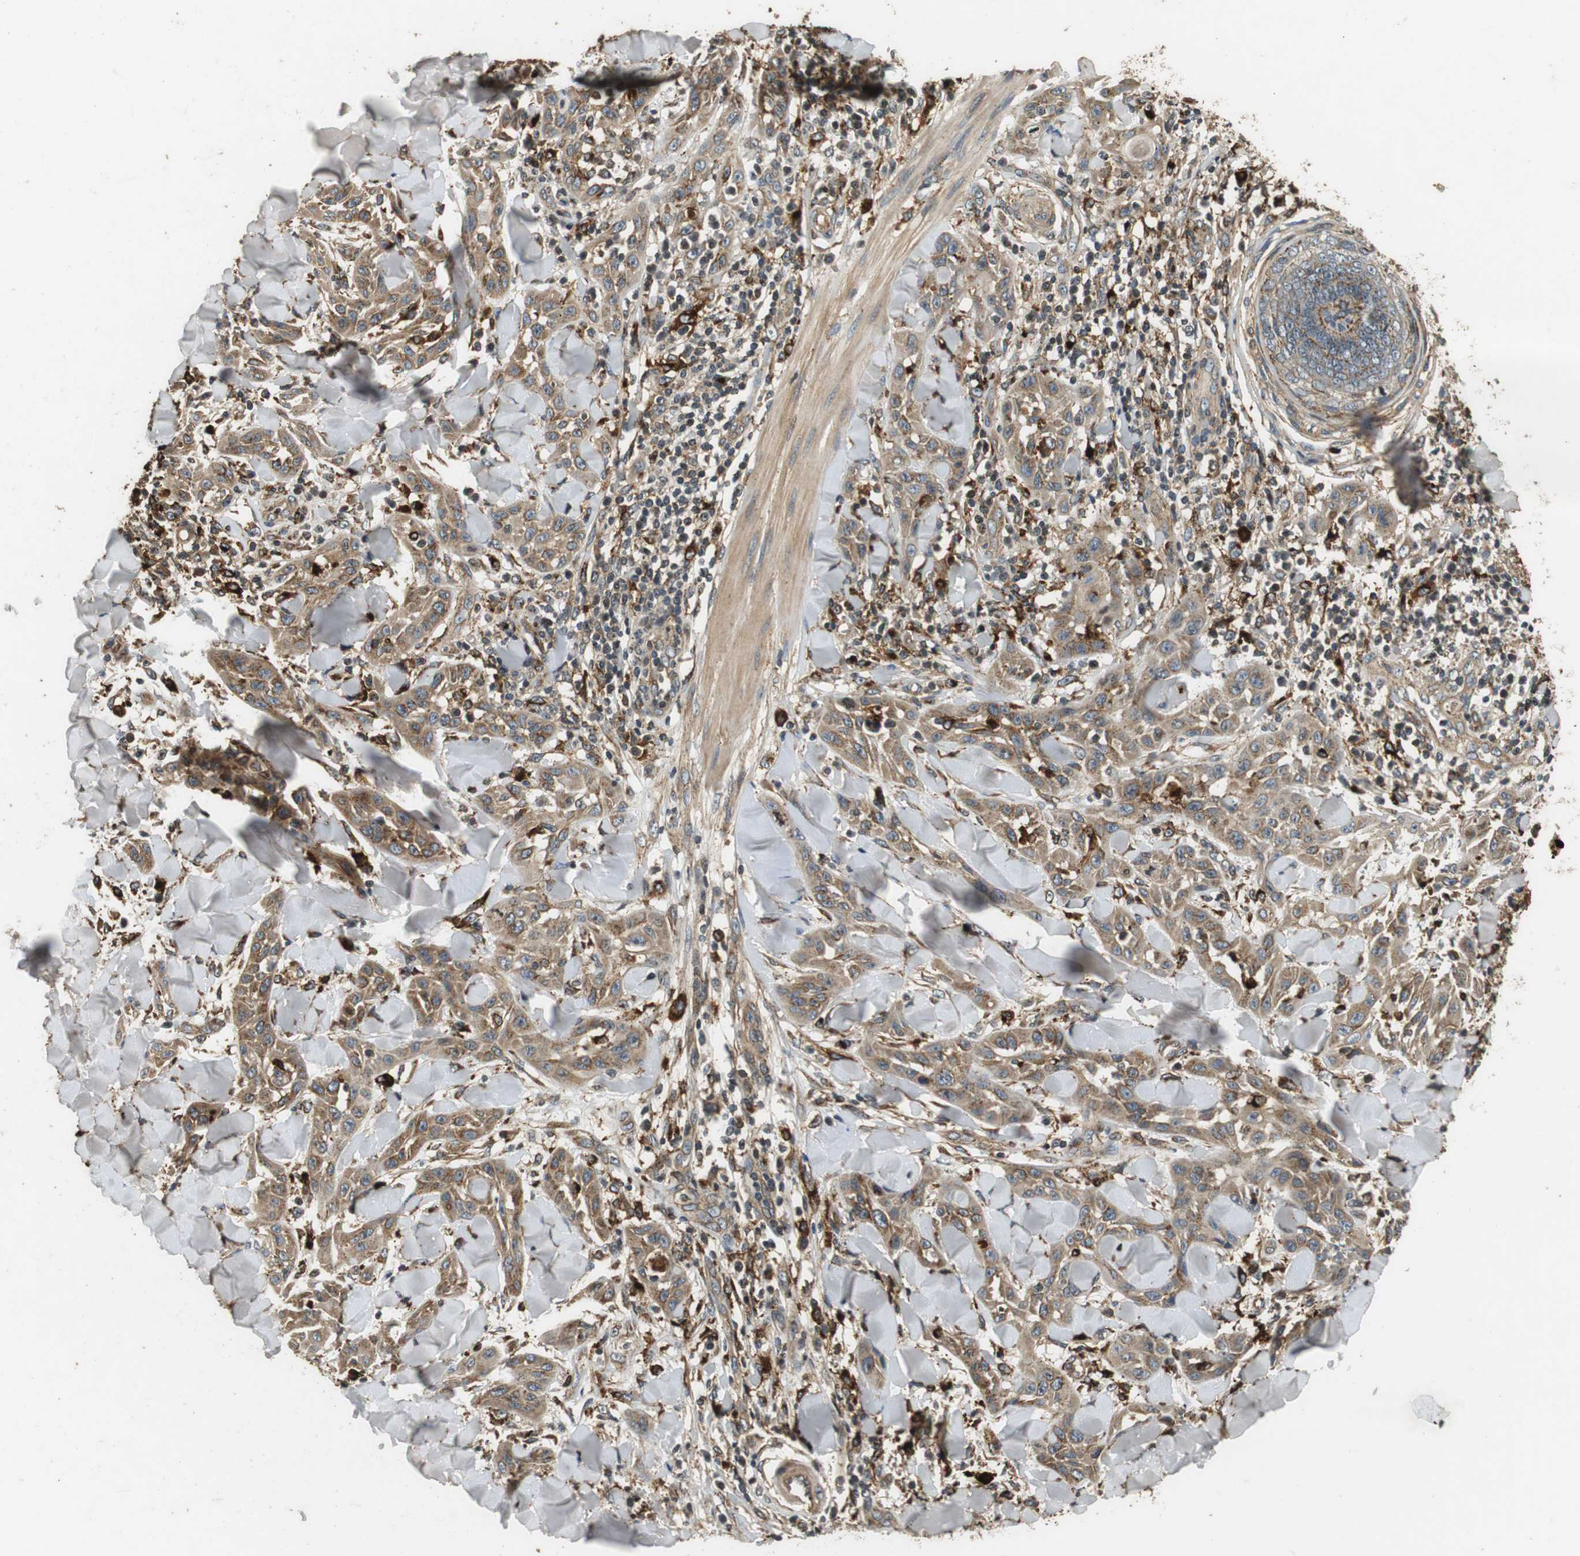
{"staining": {"intensity": "weak", "quantity": ">75%", "location": "cytoplasmic/membranous"}, "tissue": "skin cancer", "cell_type": "Tumor cells", "image_type": "cancer", "snomed": [{"axis": "morphology", "description": "Squamous cell carcinoma, NOS"}, {"axis": "topography", "description": "Skin"}], "caption": "Immunohistochemistry (IHC) photomicrograph of neoplastic tissue: squamous cell carcinoma (skin) stained using immunohistochemistry exhibits low levels of weak protein expression localized specifically in the cytoplasmic/membranous of tumor cells, appearing as a cytoplasmic/membranous brown color.", "gene": "TXNRD1", "patient": {"sex": "male", "age": 24}}